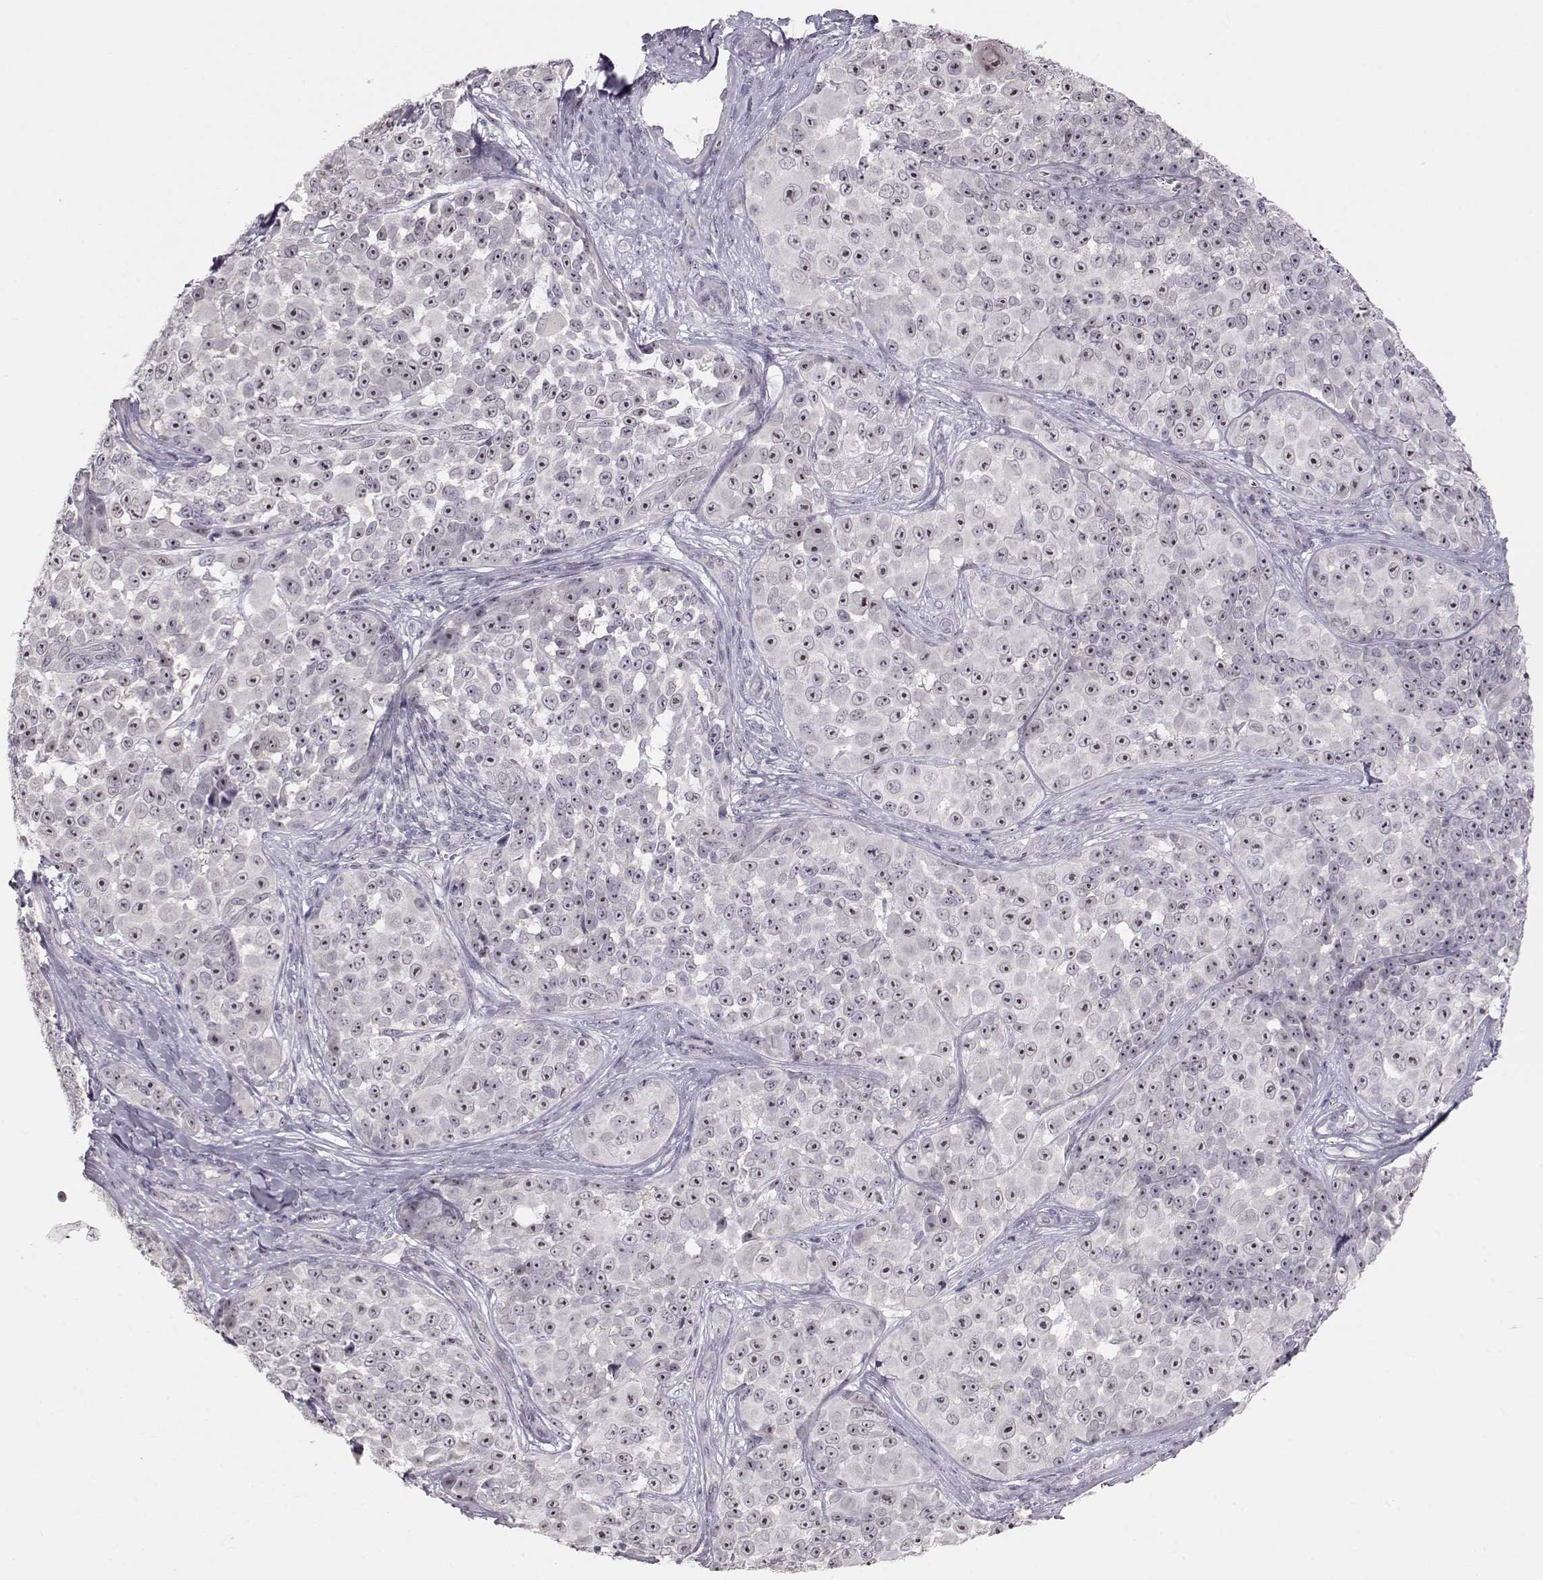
{"staining": {"intensity": "negative", "quantity": "none", "location": "none"}, "tissue": "melanoma", "cell_type": "Tumor cells", "image_type": "cancer", "snomed": [{"axis": "morphology", "description": "Malignant melanoma, NOS"}, {"axis": "topography", "description": "Skin"}], "caption": "Tumor cells show no significant protein positivity in melanoma.", "gene": "FAM205A", "patient": {"sex": "female", "age": 88}}